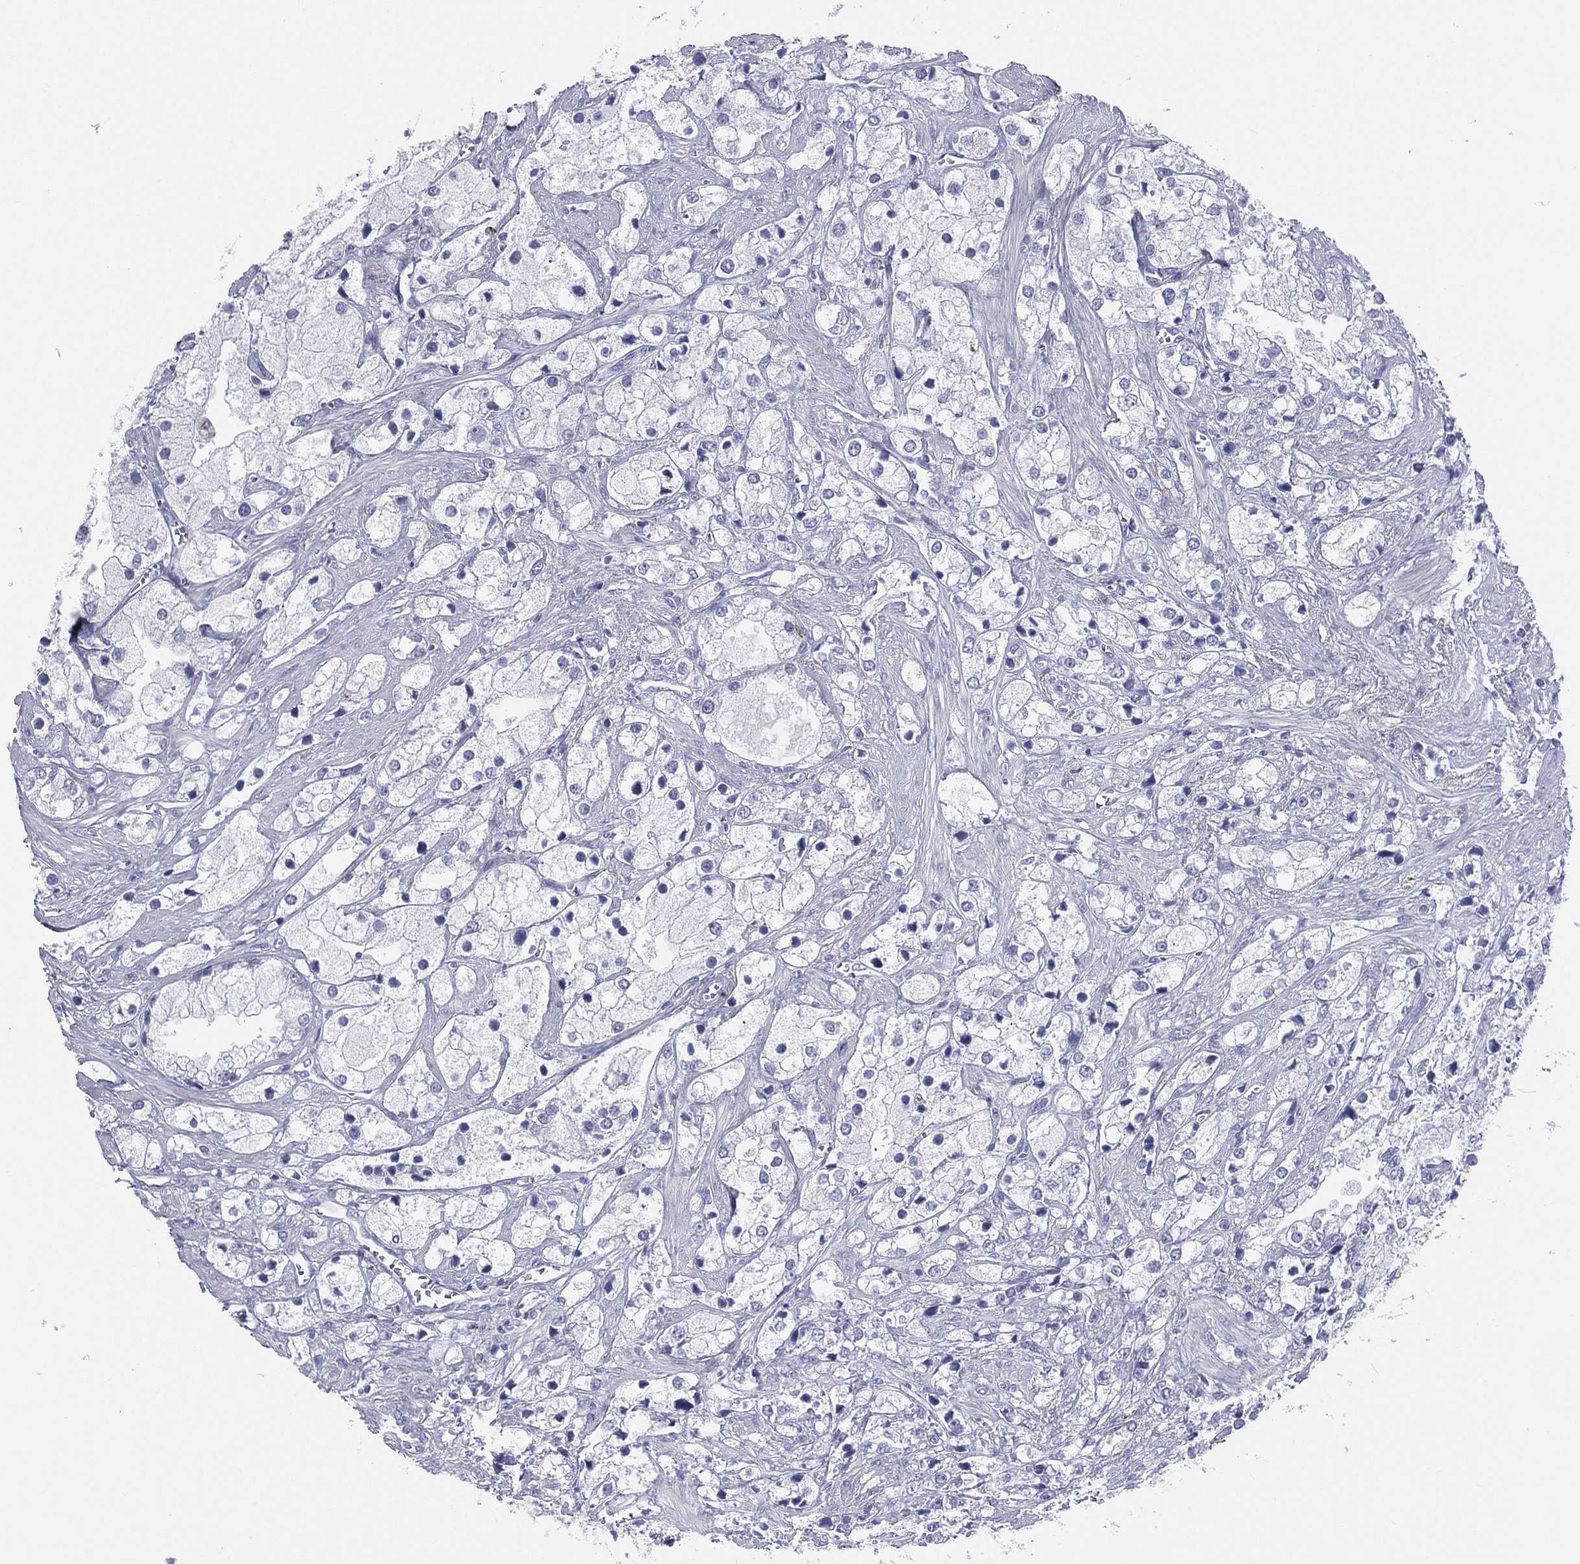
{"staining": {"intensity": "negative", "quantity": "none", "location": "none"}, "tissue": "prostate cancer", "cell_type": "Tumor cells", "image_type": "cancer", "snomed": [{"axis": "morphology", "description": "Adenocarcinoma, NOS"}, {"axis": "topography", "description": "Prostate and seminal vesicle, NOS"}, {"axis": "topography", "description": "Prostate"}], "caption": "This is an immunohistochemistry image of prostate cancer (adenocarcinoma). There is no staining in tumor cells.", "gene": "HLA-DOA", "patient": {"sex": "male", "age": 79}}